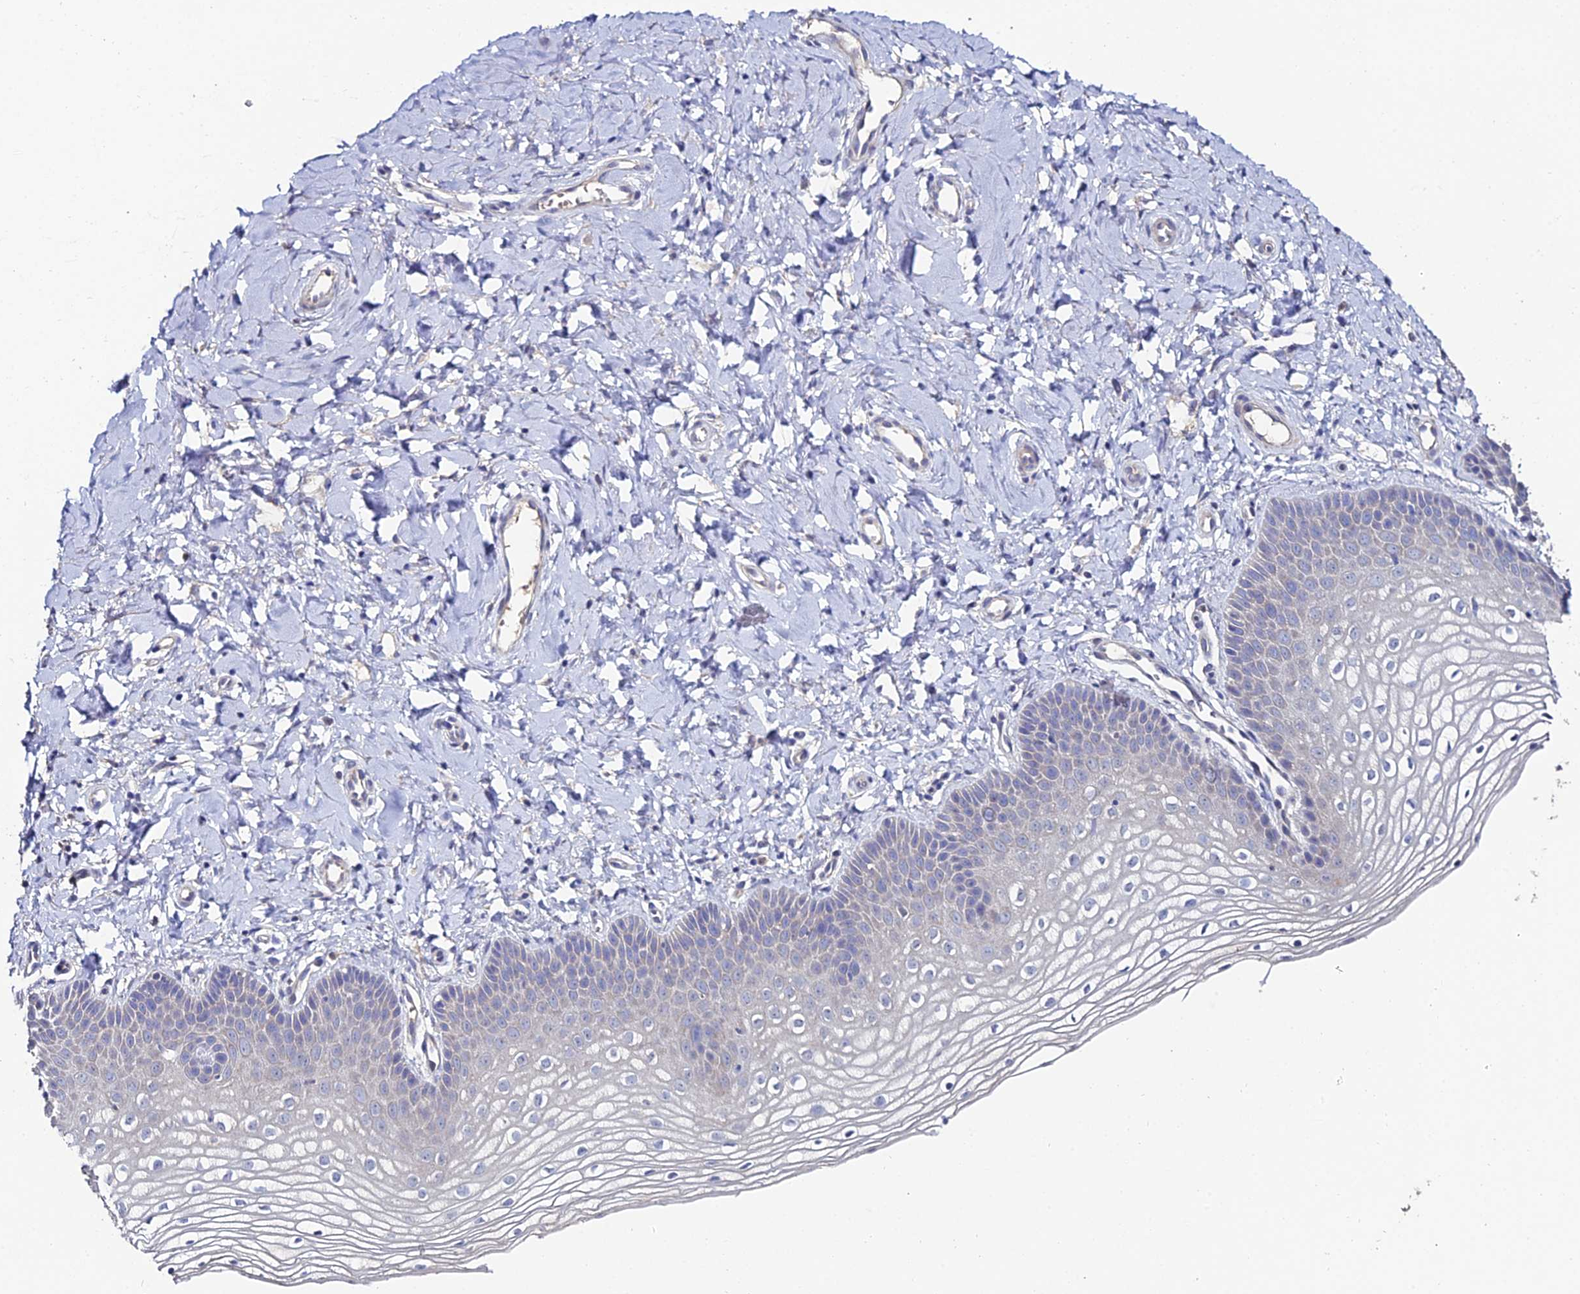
{"staining": {"intensity": "negative", "quantity": "none", "location": "none"}, "tissue": "vagina", "cell_type": "Squamous epithelial cells", "image_type": "normal", "snomed": [{"axis": "morphology", "description": "Normal tissue, NOS"}, {"axis": "topography", "description": "Vagina"}], "caption": "Immunohistochemistry image of benign vagina: human vagina stained with DAB (3,3'-diaminobenzidine) exhibits no significant protein positivity in squamous epithelial cells.", "gene": "ESRRG", "patient": {"sex": "female", "age": 68}}